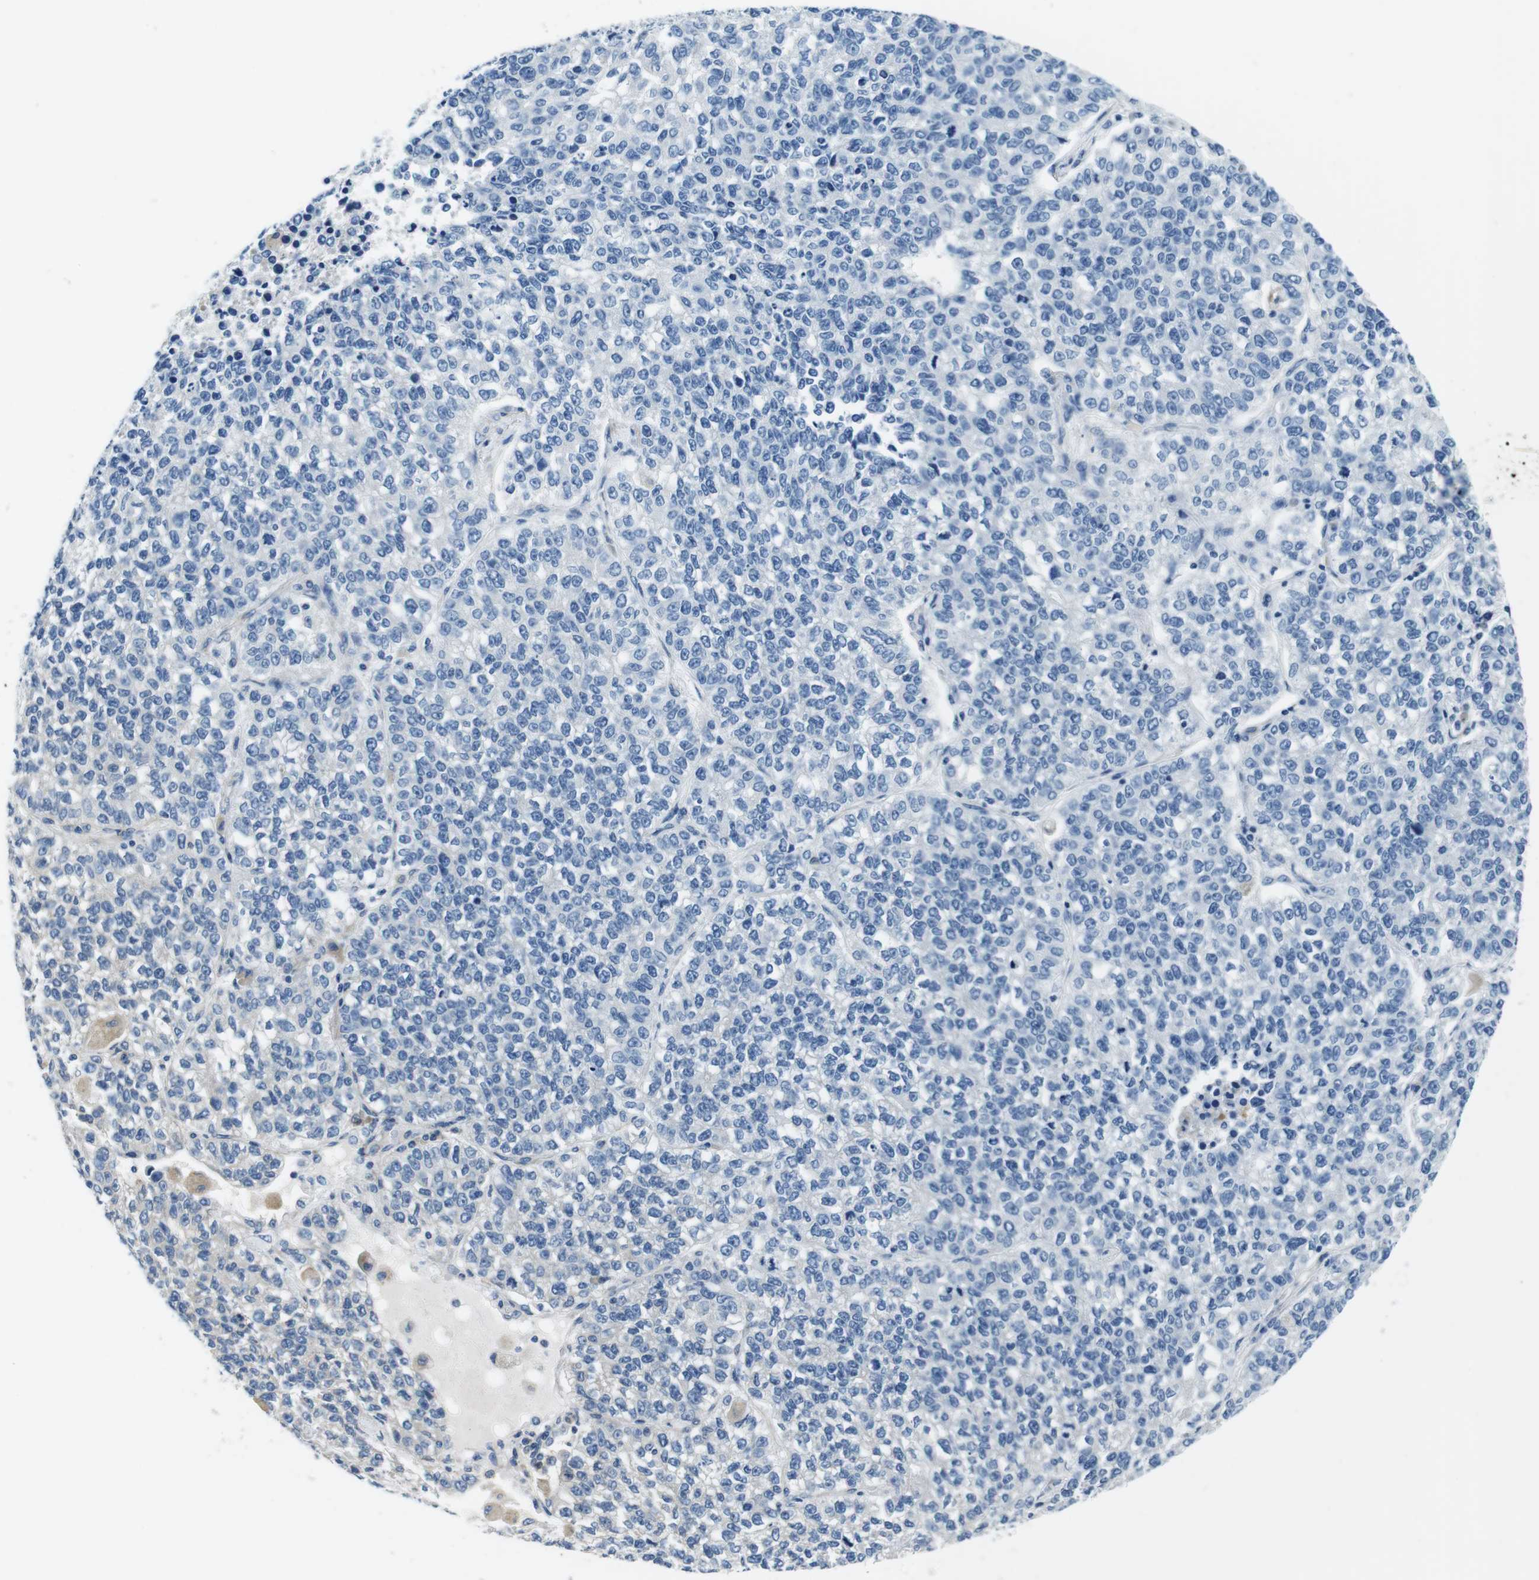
{"staining": {"intensity": "moderate", "quantity": "<25%", "location": "cytoplasmic/membranous"}, "tissue": "lung cancer", "cell_type": "Tumor cells", "image_type": "cancer", "snomed": [{"axis": "morphology", "description": "Adenocarcinoma, NOS"}, {"axis": "topography", "description": "Lung"}], "caption": "Tumor cells reveal moderate cytoplasmic/membranous positivity in about <25% of cells in lung cancer (adenocarcinoma).", "gene": "EIF2B5", "patient": {"sex": "male", "age": 49}}